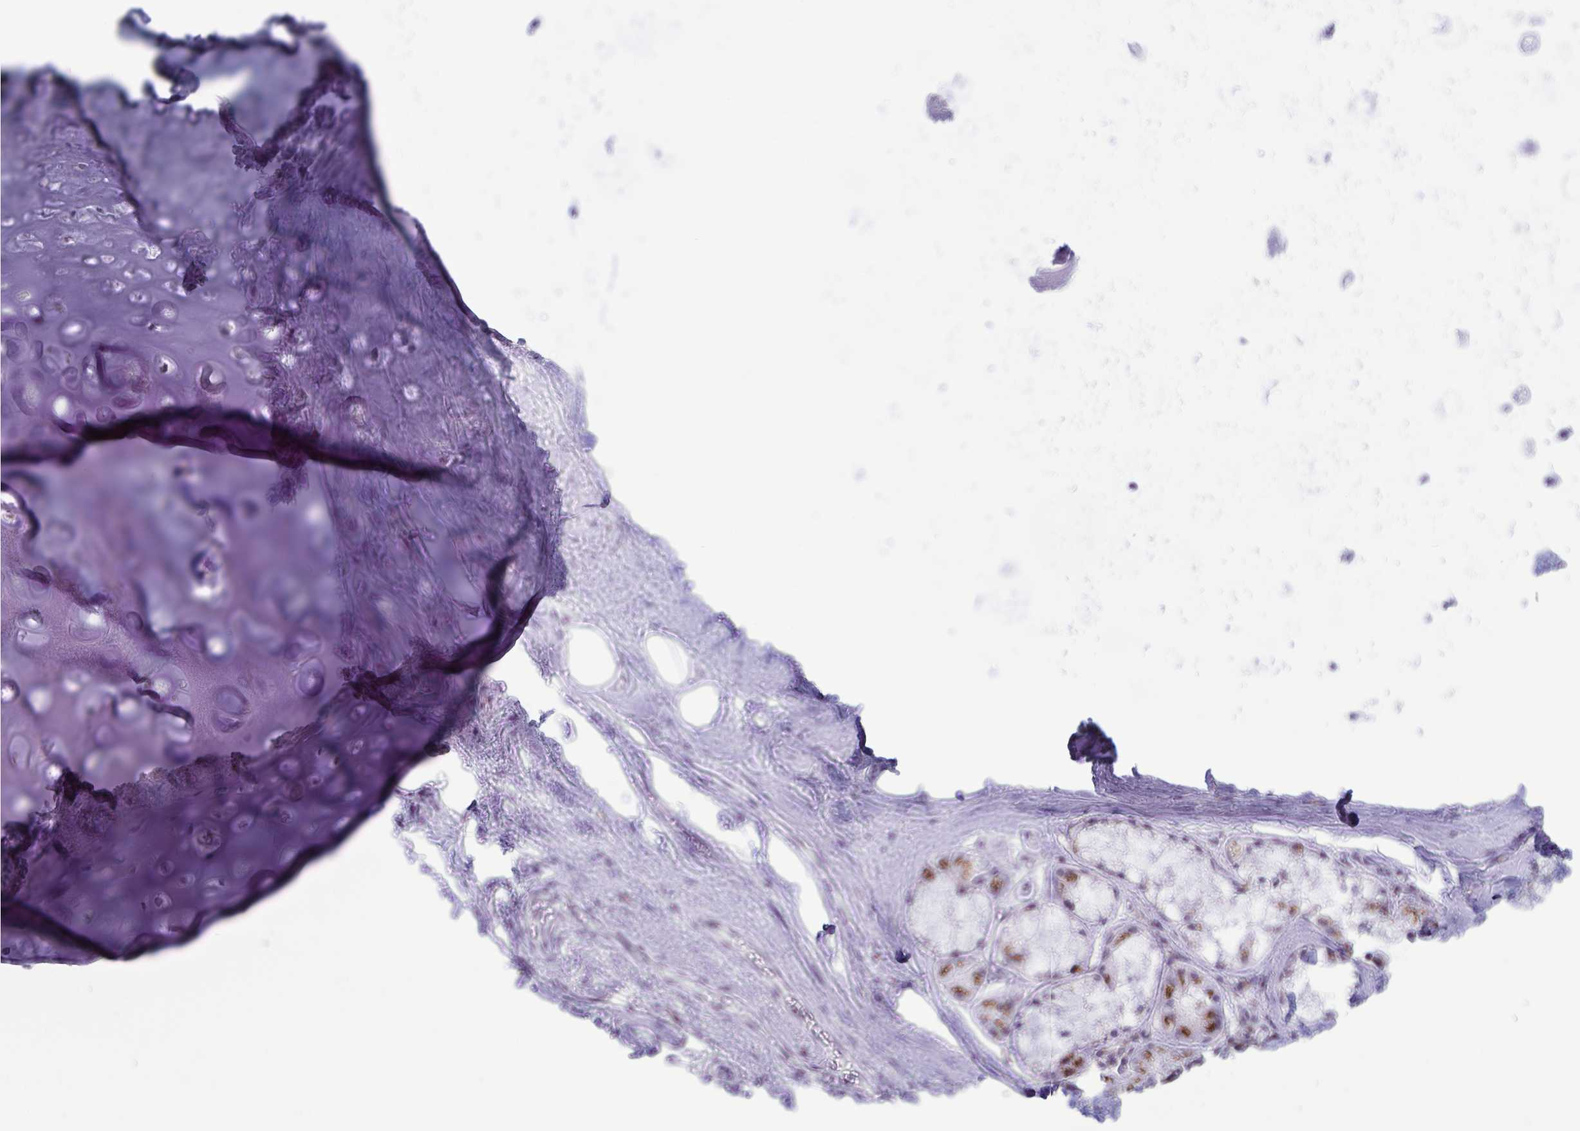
{"staining": {"intensity": "negative", "quantity": "none", "location": "none"}, "tissue": "soft tissue", "cell_type": "Chondrocytes", "image_type": "normal", "snomed": [{"axis": "morphology", "description": "Normal tissue, NOS"}, {"axis": "topography", "description": "Cartilage tissue"}, {"axis": "topography", "description": "Bronchus"}], "caption": "Photomicrograph shows no protein staining in chondrocytes of benign soft tissue.", "gene": "ZNF682", "patient": {"sex": "male", "age": 64}}